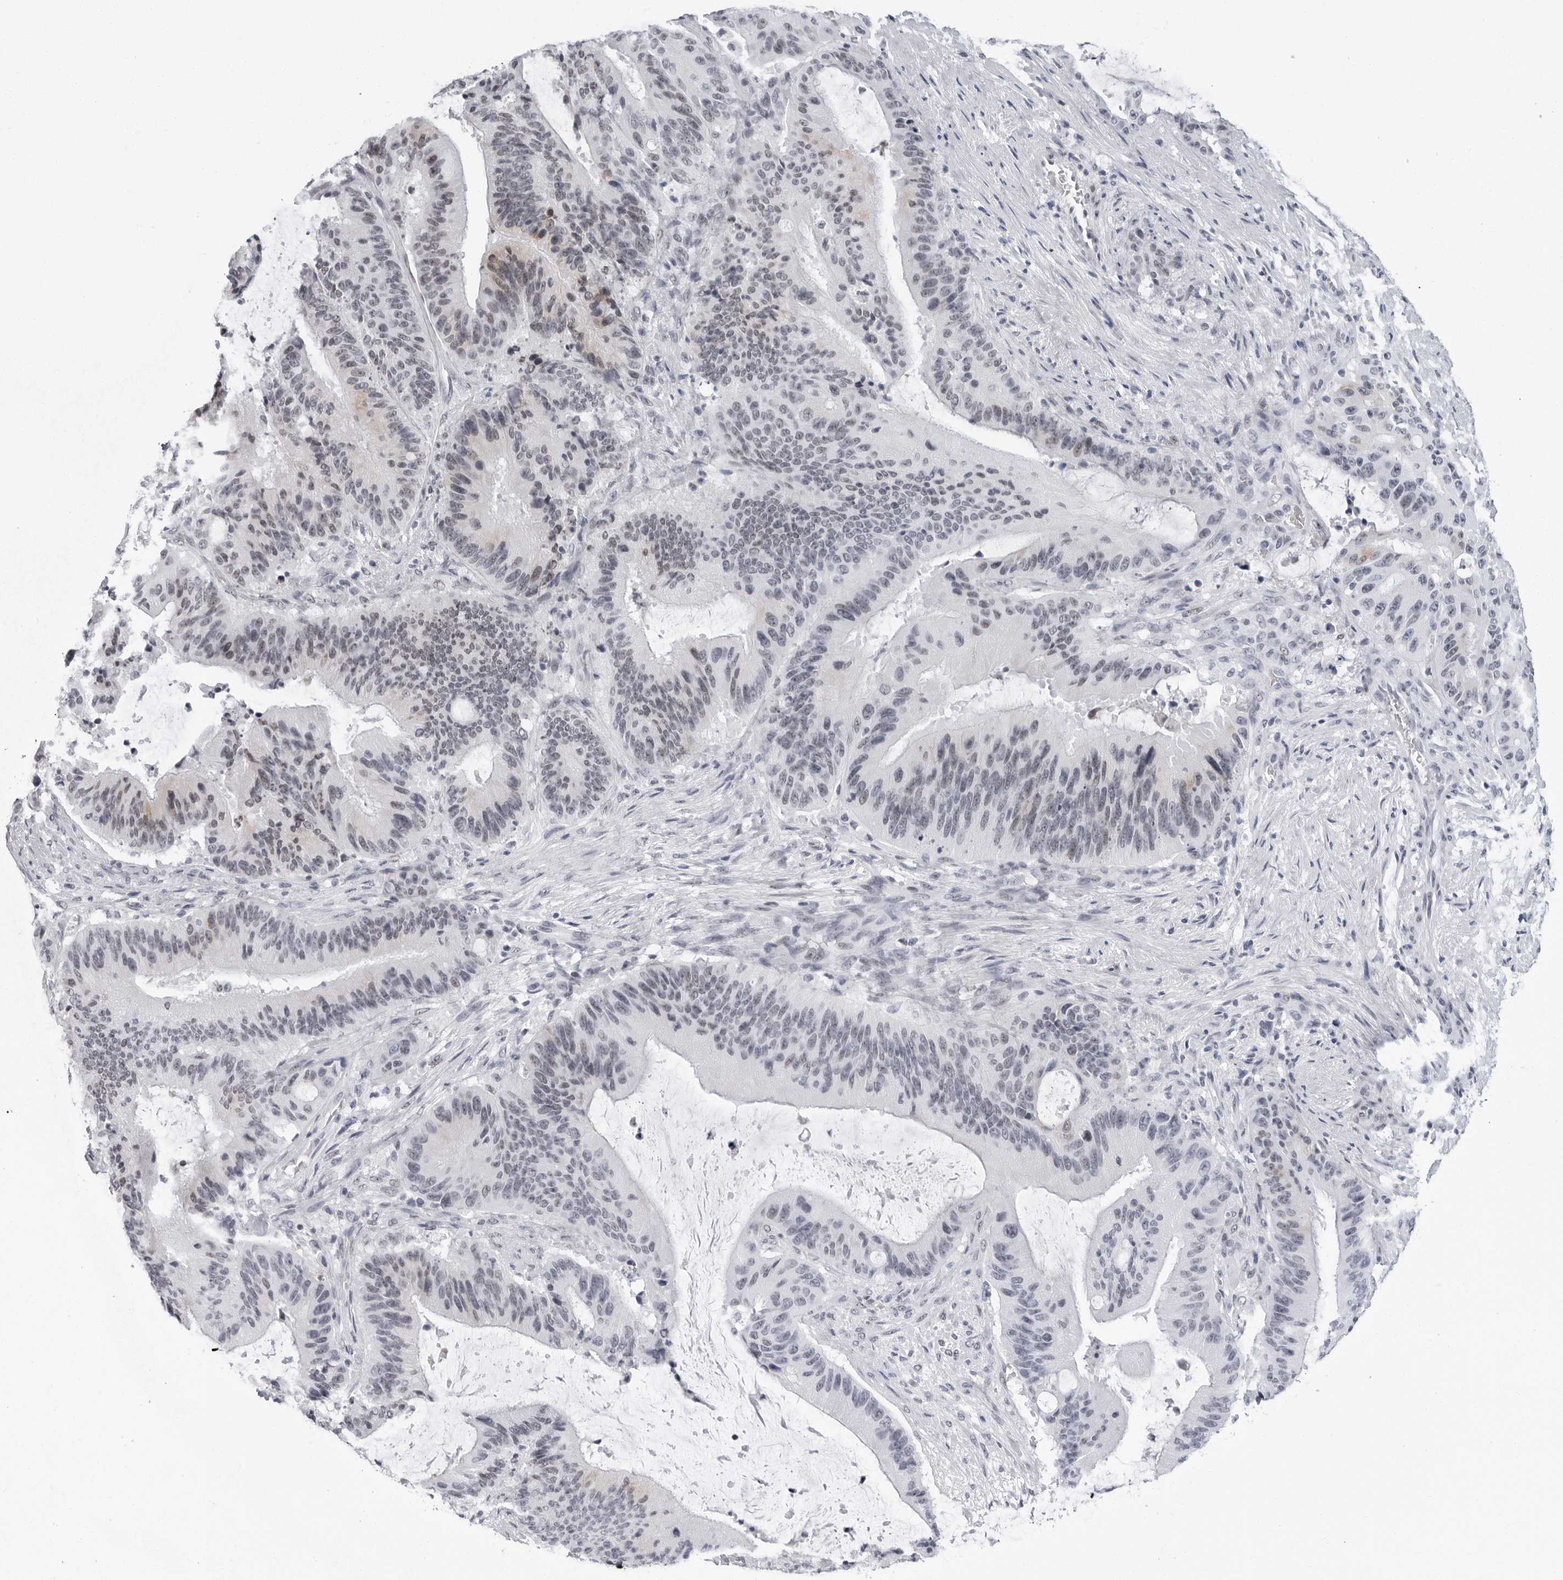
{"staining": {"intensity": "weak", "quantity": "<25%", "location": "nuclear"}, "tissue": "liver cancer", "cell_type": "Tumor cells", "image_type": "cancer", "snomed": [{"axis": "morphology", "description": "Normal tissue, NOS"}, {"axis": "morphology", "description": "Cholangiocarcinoma"}, {"axis": "topography", "description": "Liver"}, {"axis": "topography", "description": "Peripheral nerve tissue"}], "caption": "IHC histopathology image of neoplastic tissue: liver cancer (cholangiocarcinoma) stained with DAB (3,3'-diaminobenzidine) reveals no significant protein staining in tumor cells.", "gene": "VEZF1", "patient": {"sex": "female", "age": 73}}